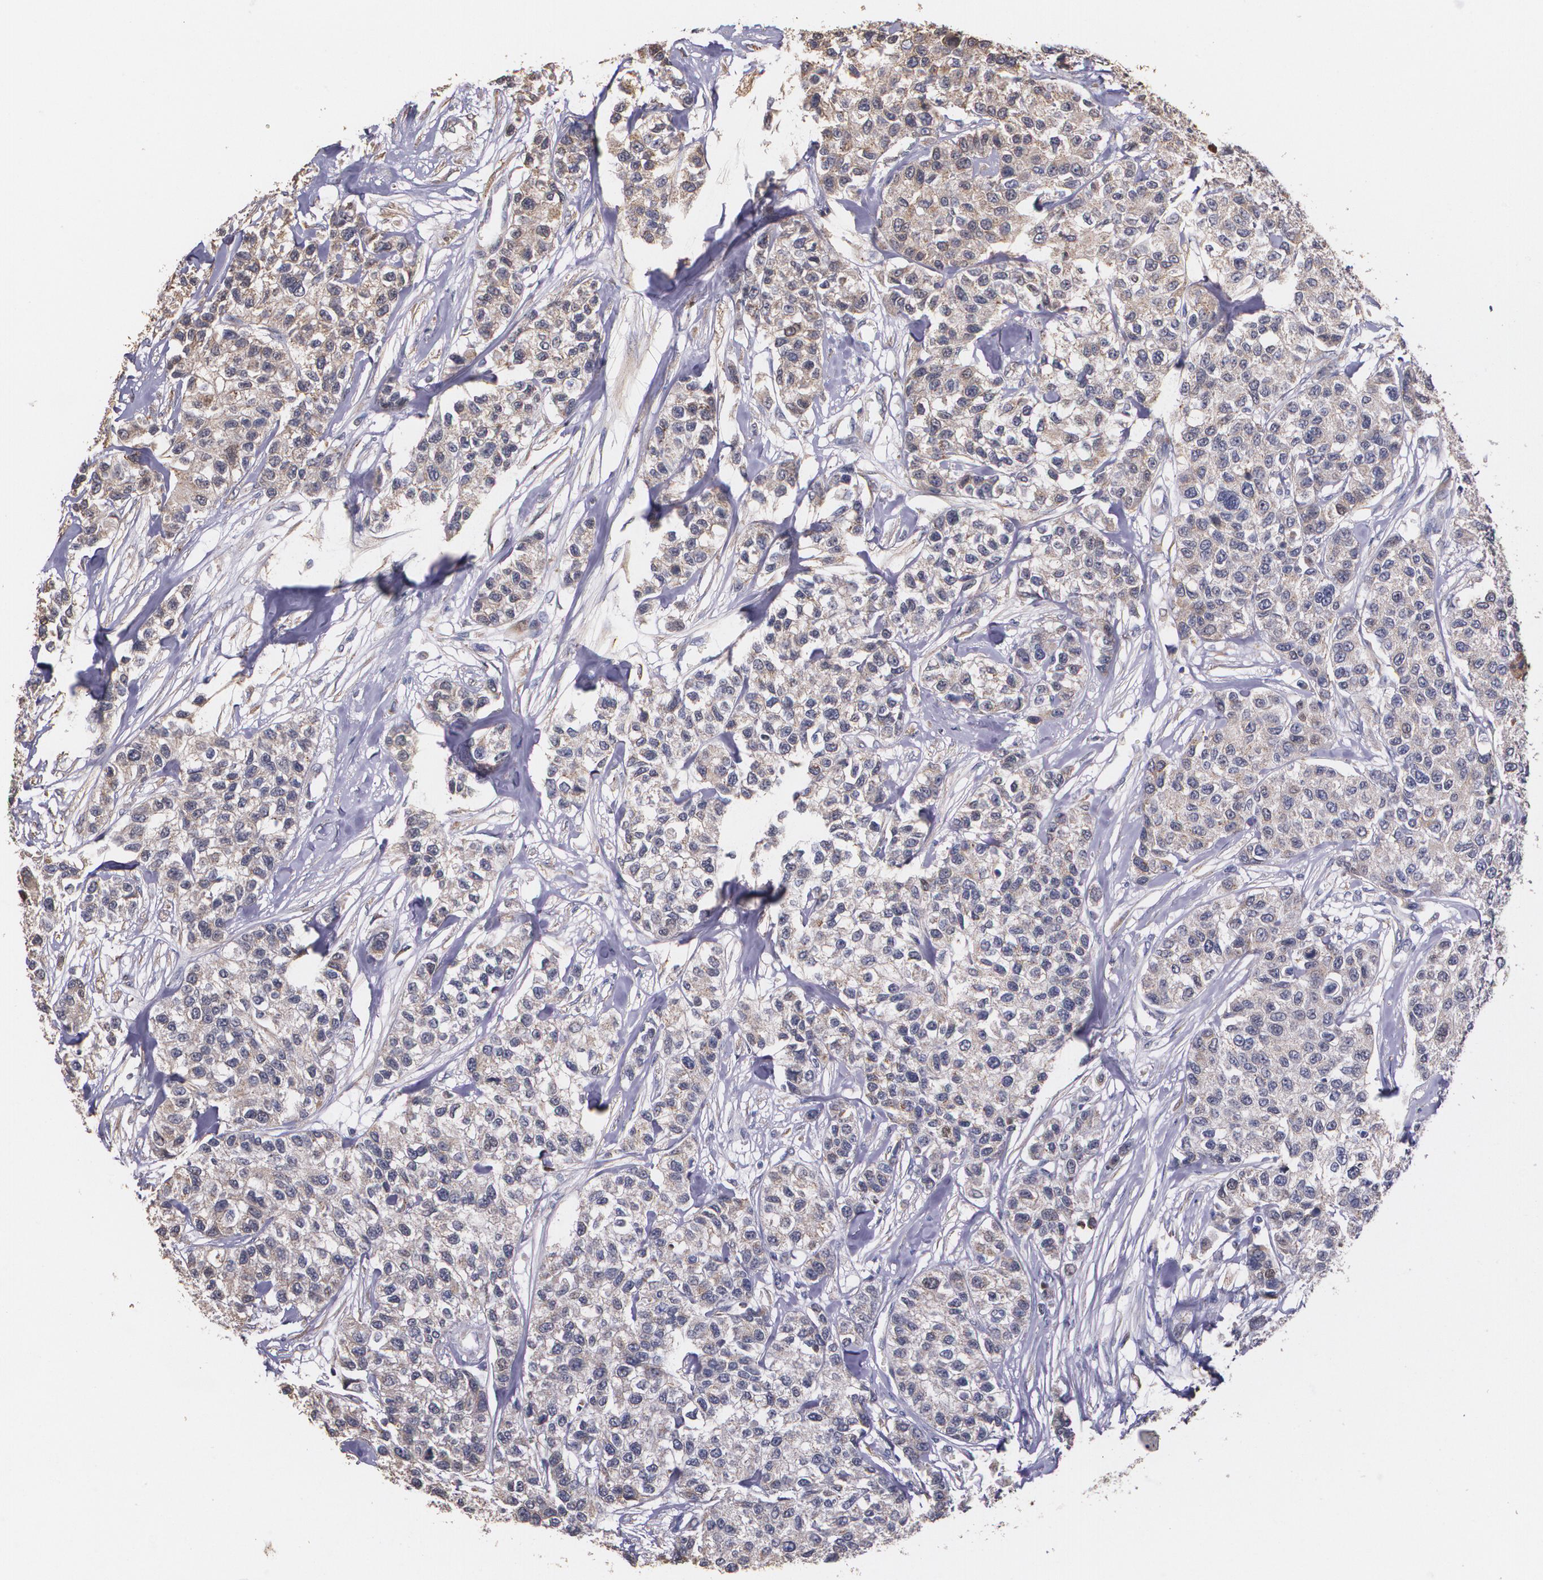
{"staining": {"intensity": "moderate", "quantity": ">75%", "location": "cytoplasmic/membranous"}, "tissue": "breast cancer", "cell_type": "Tumor cells", "image_type": "cancer", "snomed": [{"axis": "morphology", "description": "Duct carcinoma"}, {"axis": "topography", "description": "Breast"}], "caption": "DAB immunohistochemical staining of human breast invasive ductal carcinoma demonstrates moderate cytoplasmic/membranous protein expression in approximately >75% of tumor cells. The protein of interest is stained brown, and the nuclei are stained in blue (DAB IHC with brightfield microscopy, high magnification).", "gene": "ATF3", "patient": {"sex": "female", "age": 51}}